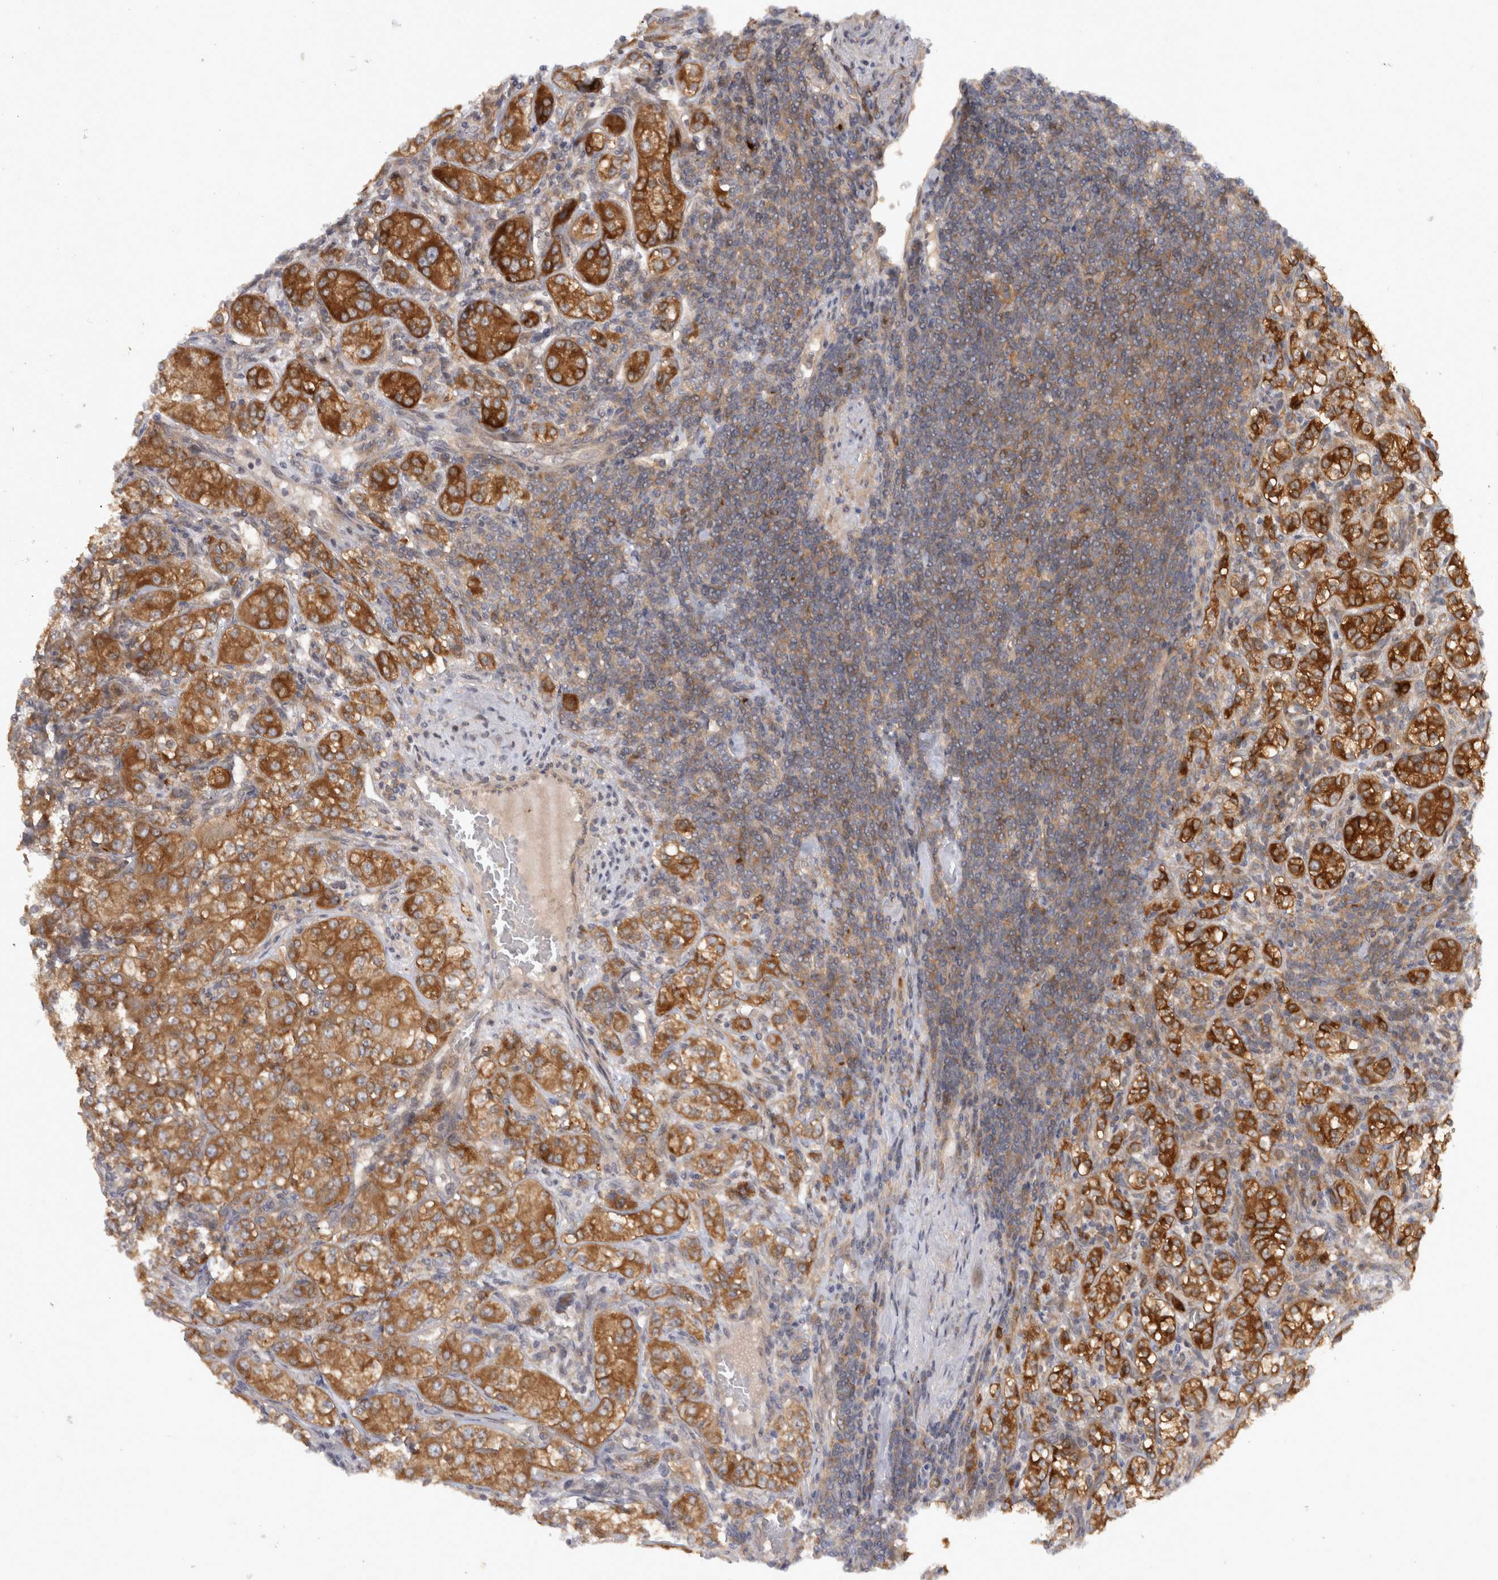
{"staining": {"intensity": "strong", "quantity": ">75%", "location": "cytoplasmic/membranous"}, "tissue": "renal cancer", "cell_type": "Tumor cells", "image_type": "cancer", "snomed": [{"axis": "morphology", "description": "Adenocarcinoma, NOS"}, {"axis": "topography", "description": "Kidney"}], "caption": "IHC (DAB (3,3'-diaminobenzidine)) staining of human renal cancer (adenocarcinoma) reveals strong cytoplasmic/membranous protein staining in approximately >75% of tumor cells.", "gene": "VEPH1", "patient": {"sex": "male", "age": 77}}